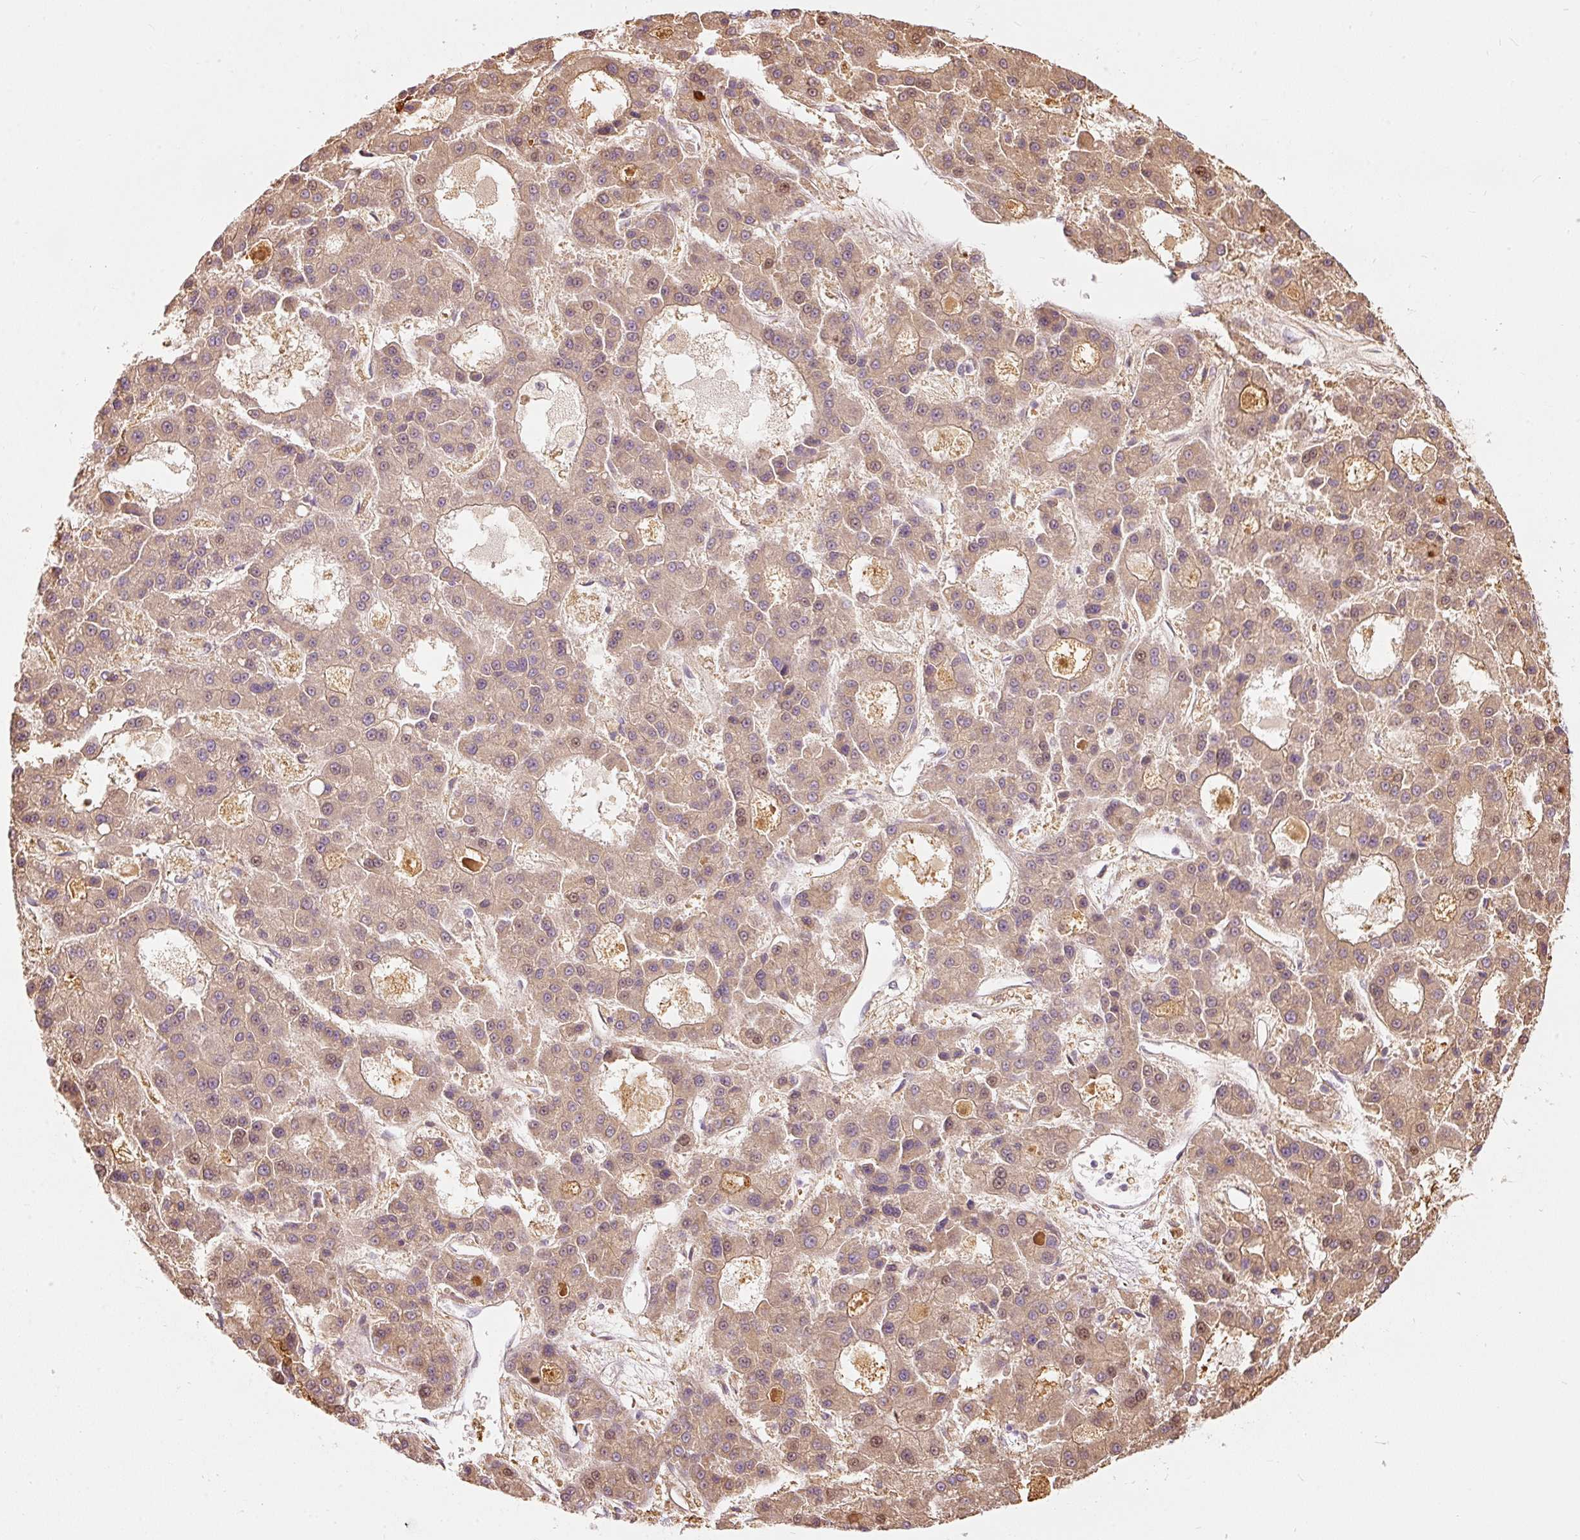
{"staining": {"intensity": "moderate", "quantity": ">75%", "location": "cytoplasmic/membranous,nuclear"}, "tissue": "liver cancer", "cell_type": "Tumor cells", "image_type": "cancer", "snomed": [{"axis": "morphology", "description": "Carcinoma, Hepatocellular, NOS"}, {"axis": "topography", "description": "Liver"}], "caption": "Immunohistochemistry image of neoplastic tissue: human hepatocellular carcinoma (liver) stained using immunohistochemistry demonstrates medium levels of moderate protein expression localized specifically in the cytoplasmic/membranous and nuclear of tumor cells, appearing as a cytoplasmic/membranous and nuclear brown color.", "gene": "SNAPC5", "patient": {"sex": "male", "age": 70}}